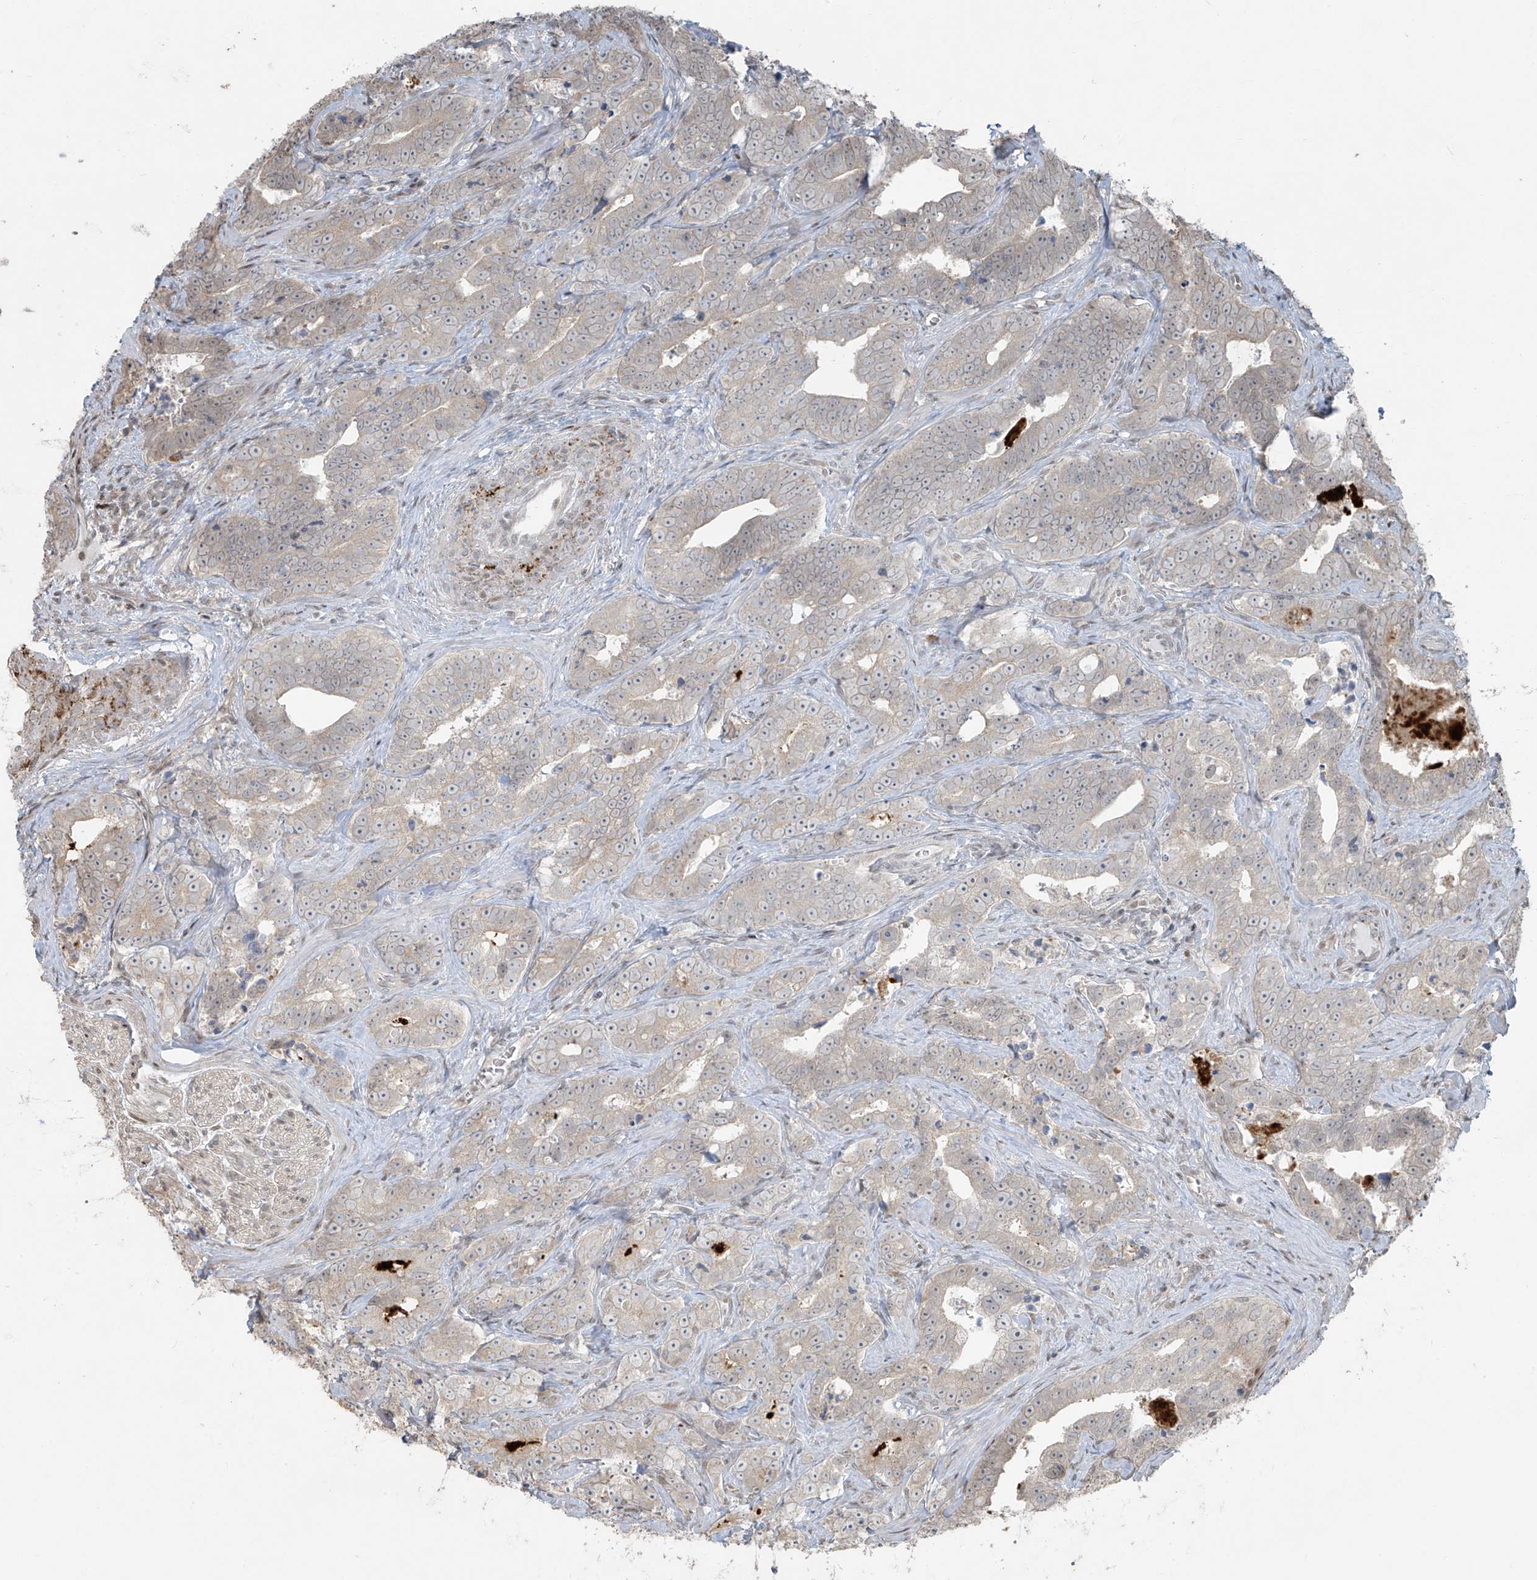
{"staining": {"intensity": "moderate", "quantity": "<25%", "location": "nuclear"}, "tissue": "prostate cancer", "cell_type": "Tumor cells", "image_type": "cancer", "snomed": [{"axis": "morphology", "description": "Adenocarcinoma, High grade"}, {"axis": "topography", "description": "Prostate"}], "caption": "Brown immunohistochemical staining in human prostate cancer exhibits moderate nuclear expression in approximately <25% of tumor cells.", "gene": "TTC22", "patient": {"sex": "male", "age": 62}}